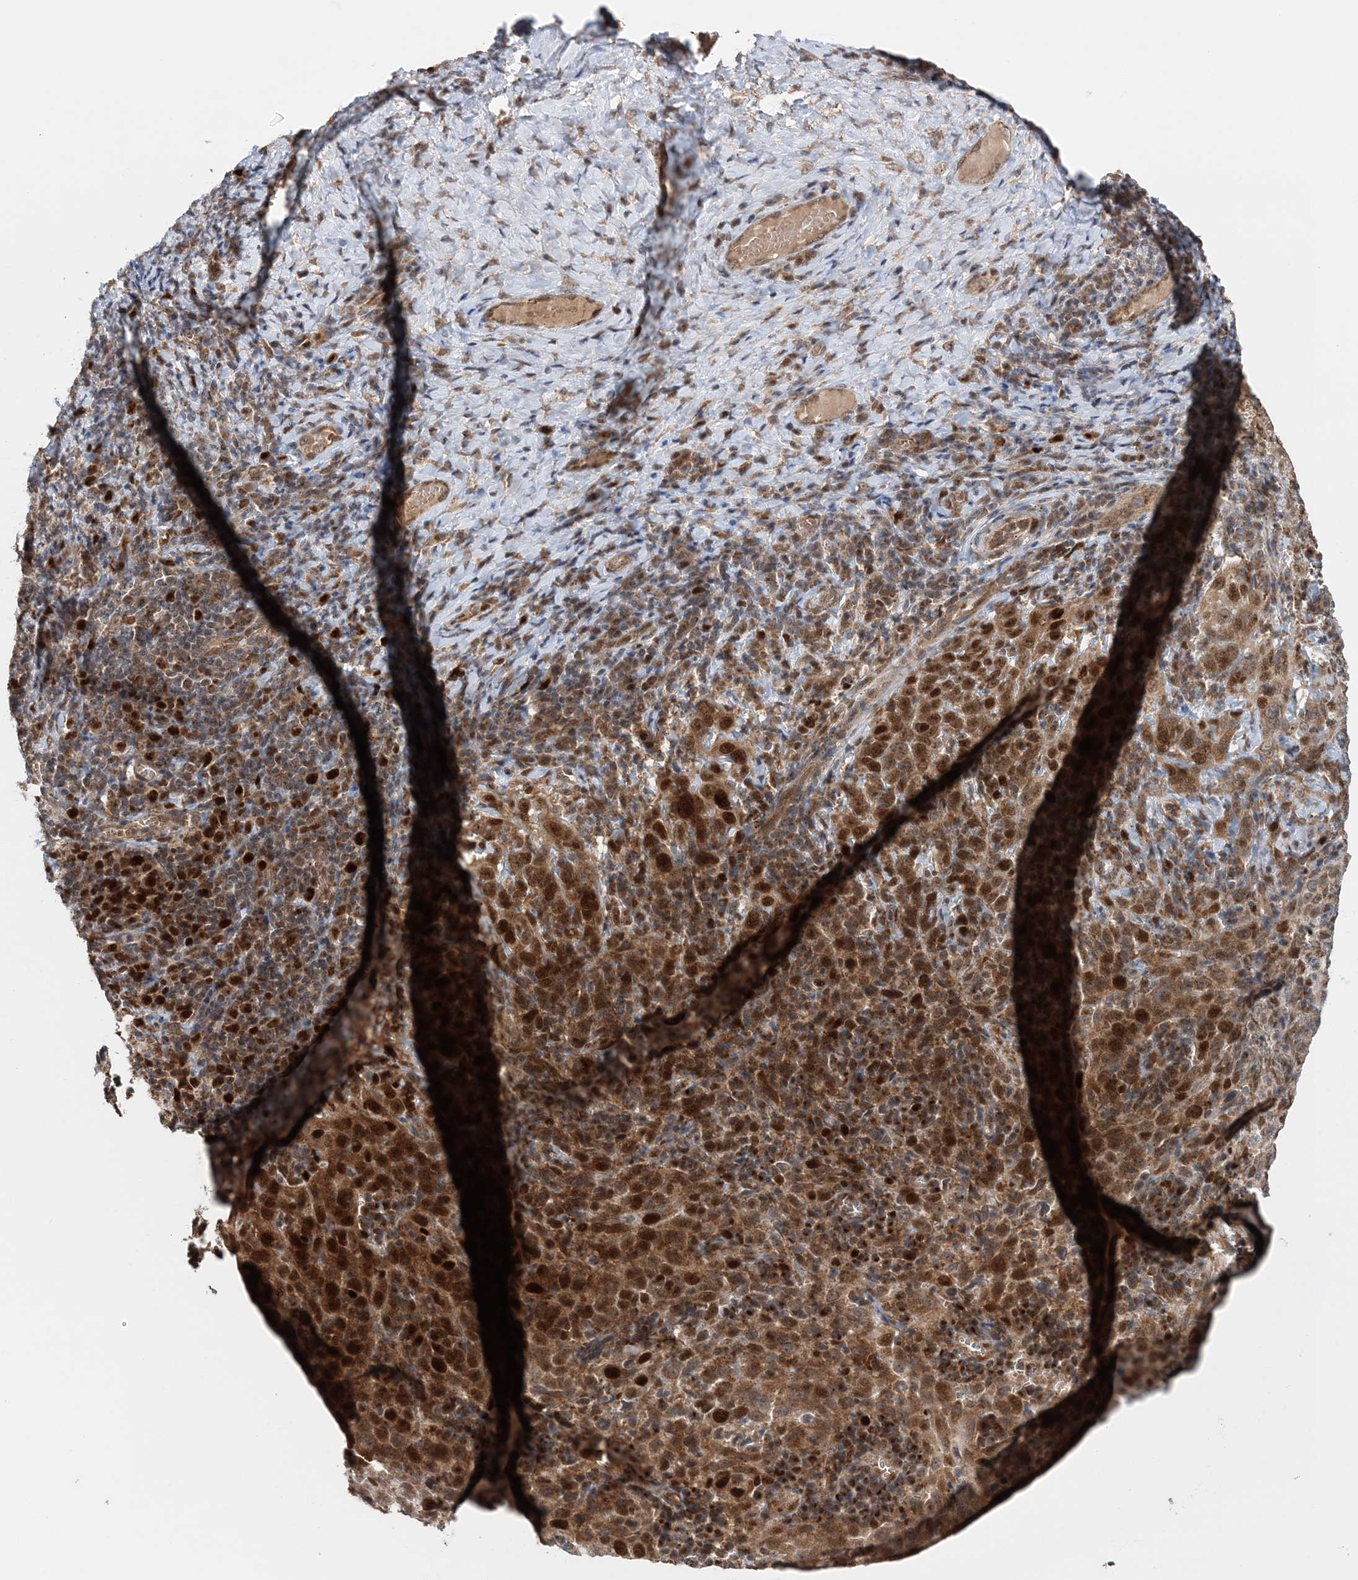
{"staining": {"intensity": "moderate", "quantity": ">75%", "location": "cytoplasmic/membranous,nuclear"}, "tissue": "cervical cancer", "cell_type": "Tumor cells", "image_type": "cancer", "snomed": [{"axis": "morphology", "description": "Squamous cell carcinoma, NOS"}, {"axis": "topography", "description": "Cervix"}], "caption": "This photomicrograph displays cervical cancer stained with immunohistochemistry (IHC) to label a protein in brown. The cytoplasmic/membranous and nuclear of tumor cells show moderate positivity for the protein. Nuclei are counter-stained blue.", "gene": "KIF4A", "patient": {"sex": "female", "age": 46}}